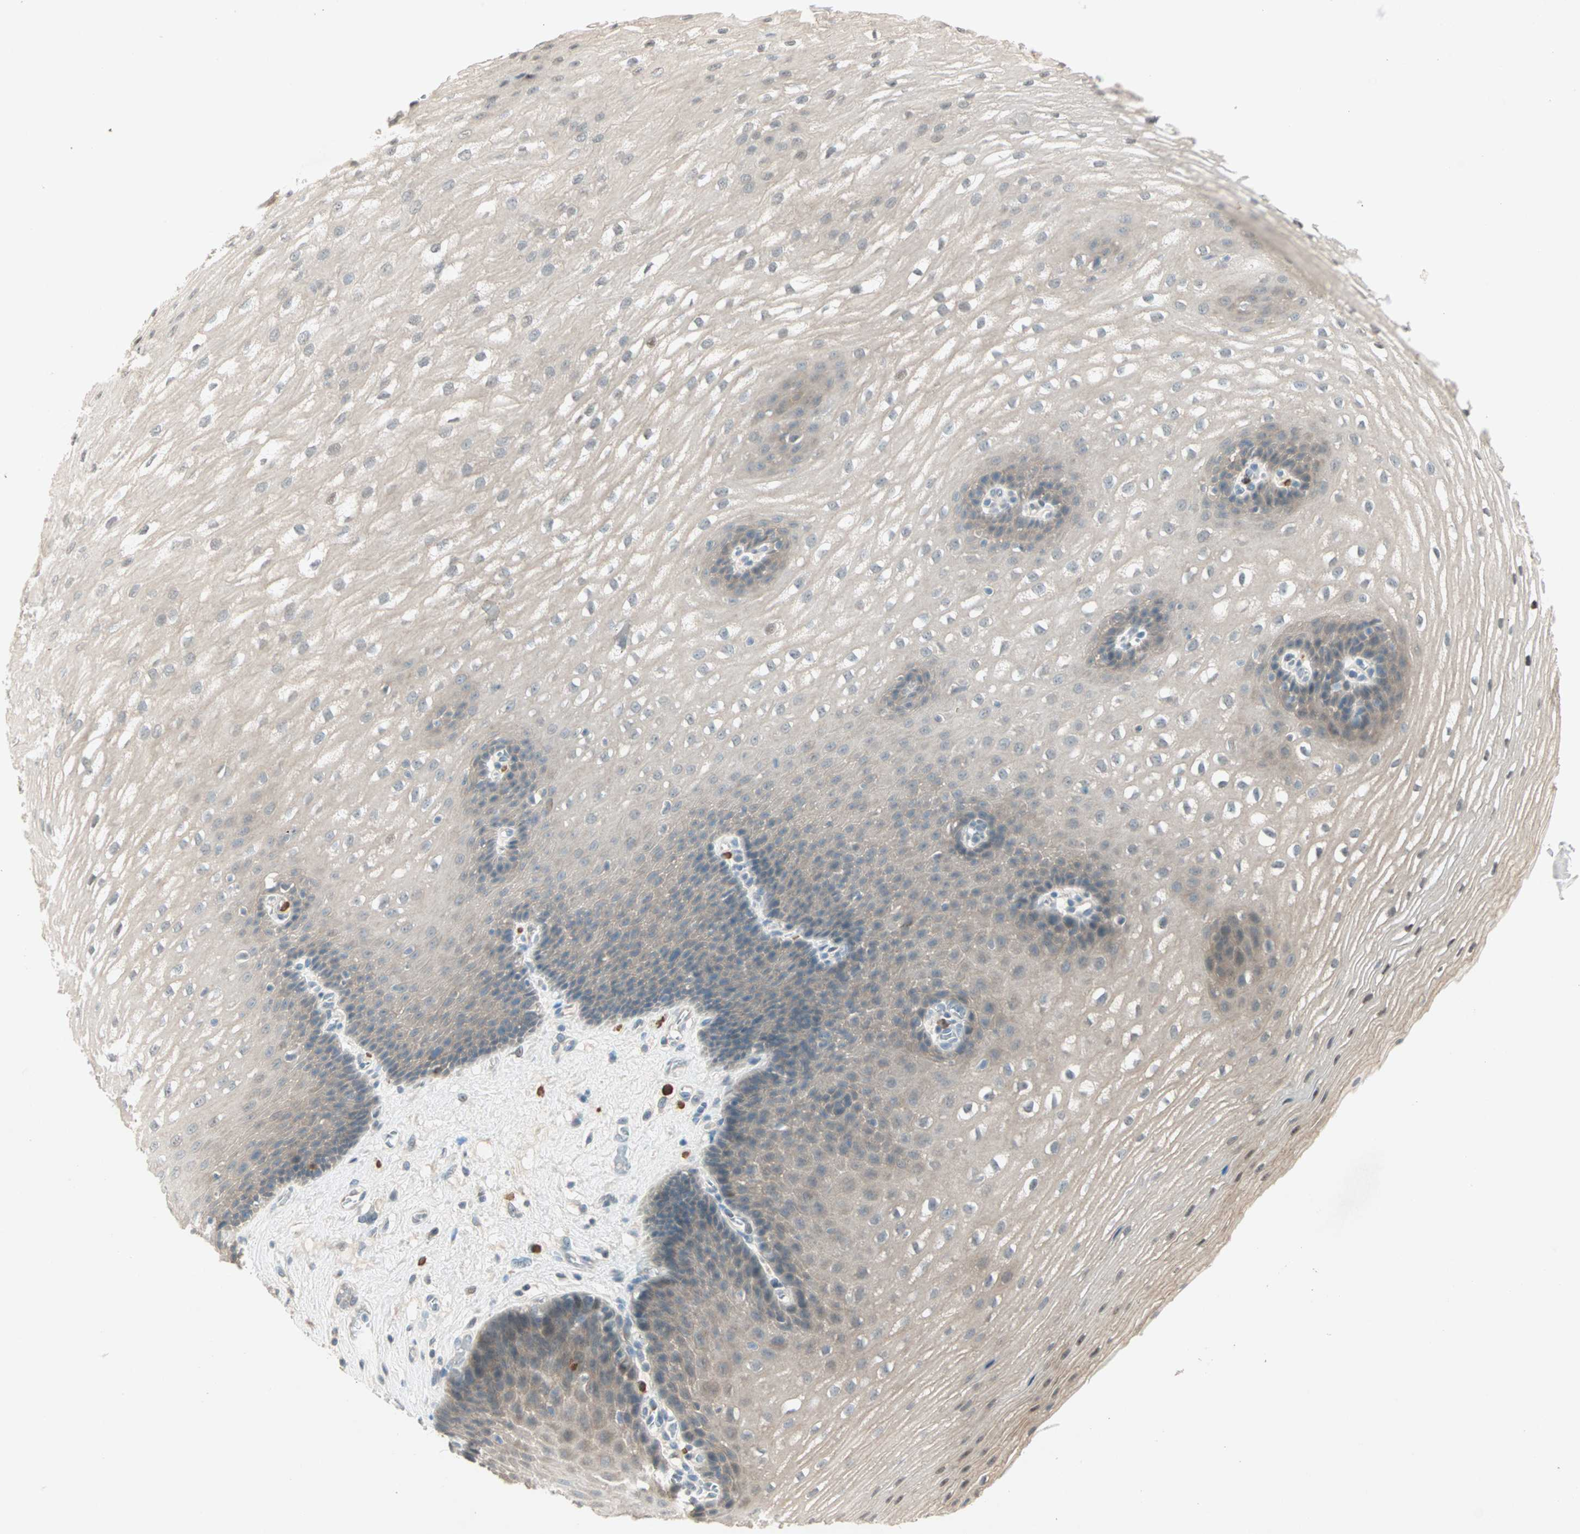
{"staining": {"intensity": "moderate", "quantity": "25%-75%", "location": "cytoplasmic/membranous,nuclear"}, "tissue": "esophagus", "cell_type": "Squamous epithelial cells", "image_type": "normal", "snomed": [{"axis": "morphology", "description": "Normal tissue, NOS"}, {"axis": "topography", "description": "Esophagus"}], "caption": "Squamous epithelial cells display medium levels of moderate cytoplasmic/membranous,nuclear staining in approximately 25%-75% of cells in normal esophagus.", "gene": "RTL6", "patient": {"sex": "male", "age": 48}}